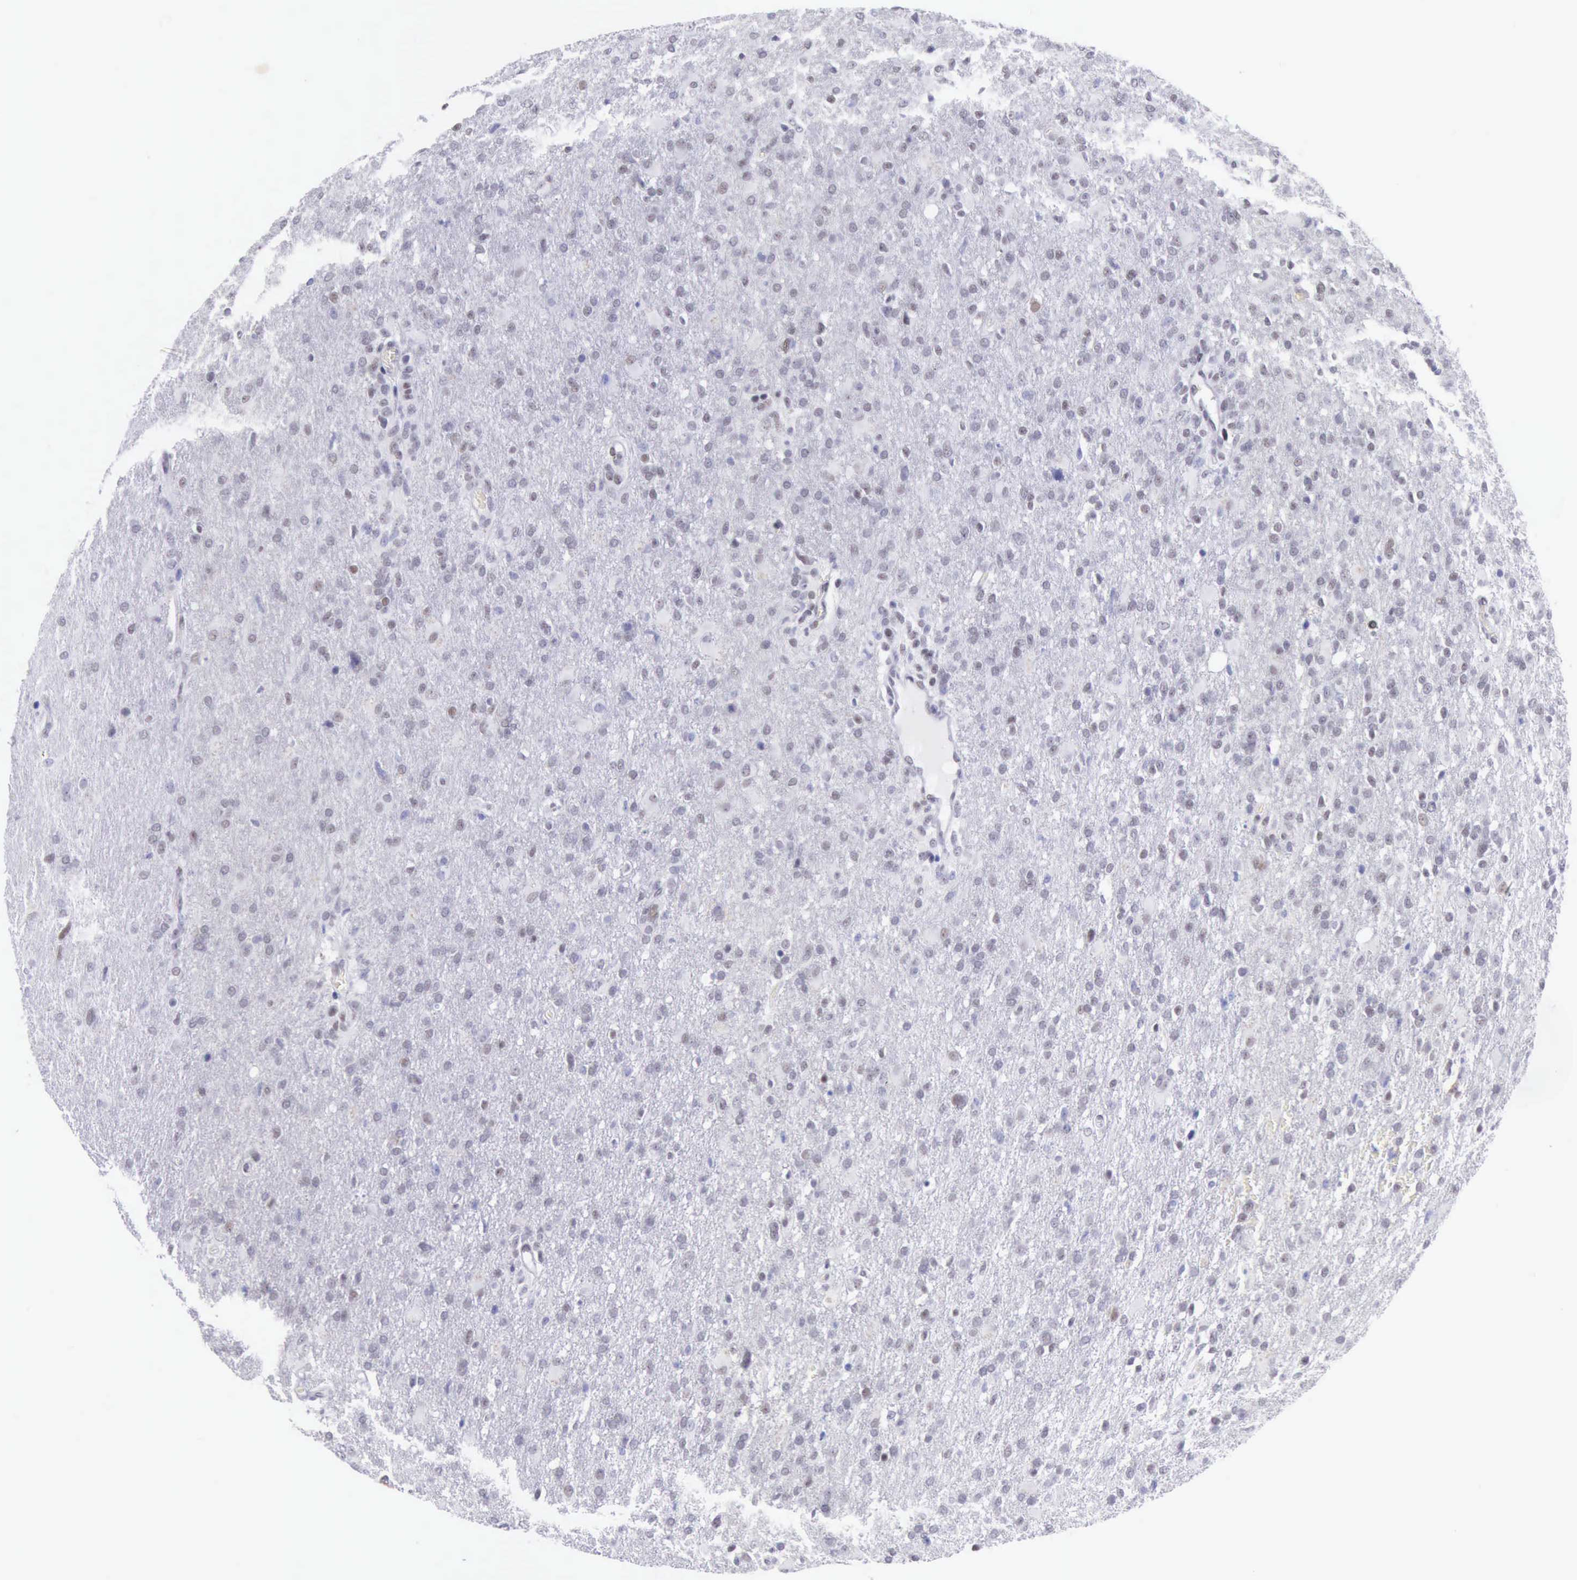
{"staining": {"intensity": "weak", "quantity": "<25%", "location": "nuclear"}, "tissue": "glioma", "cell_type": "Tumor cells", "image_type": "cancer", "snomed": [{"axis": "morphology", "description": "Glioma, malignant, High grade"}, {"axis": "topography", "description": "Brain"}], "caption": "Immunohistochemical staining of human glioma displays no significant expression in tumor cells.", "gene": "EP300", "patient": {"sex": "male", "age": 68}}